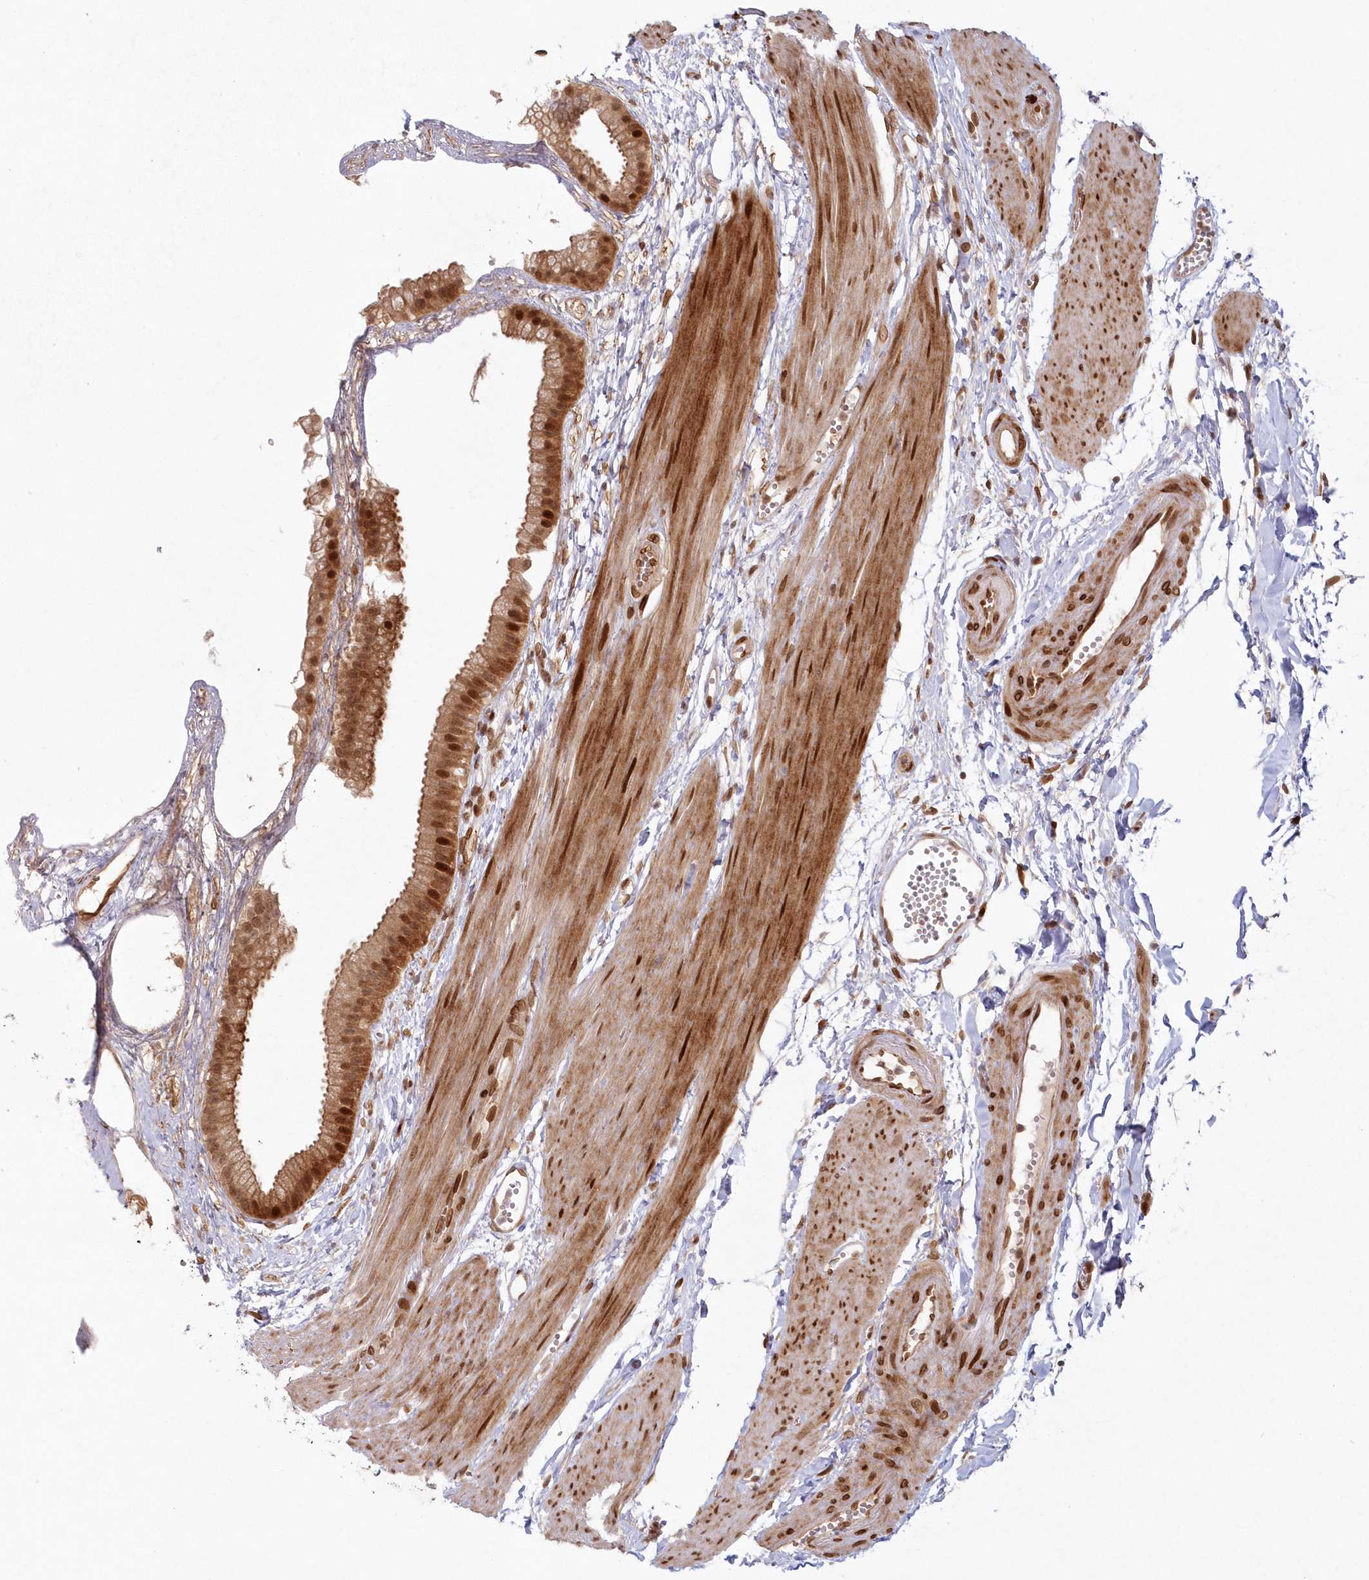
{"staining": {"intensity": "strong", "quantity": ">75%", "location": "cytoplasmic/membranous,nuclear"}, "tissue": "gallbladder", "cell_type": "Glandular cells", "image_type": "normal", "snomed": [{"axis": "morphology", "description": "Normal tissue, NOS"}, {"axis": "topography", "description": "Gallbladder"}], "caption": "Immunohistochemistry (IHC) staining of normal gallbladder, which shows high levels of strong cytoplasmic/membranous,nuclear expression in approximately >75% of glandular cells indicating strong cytoplasmic/membranous,nuclear protein positivity. The staining was performed using DAB (3,3'-diaminobenzidine) (brown) for protein detection and nuclei were counterstained in hematoxylin (blue).", "gene": "TOGARAM2", "patient": {"sex": "female", "age": 64}}